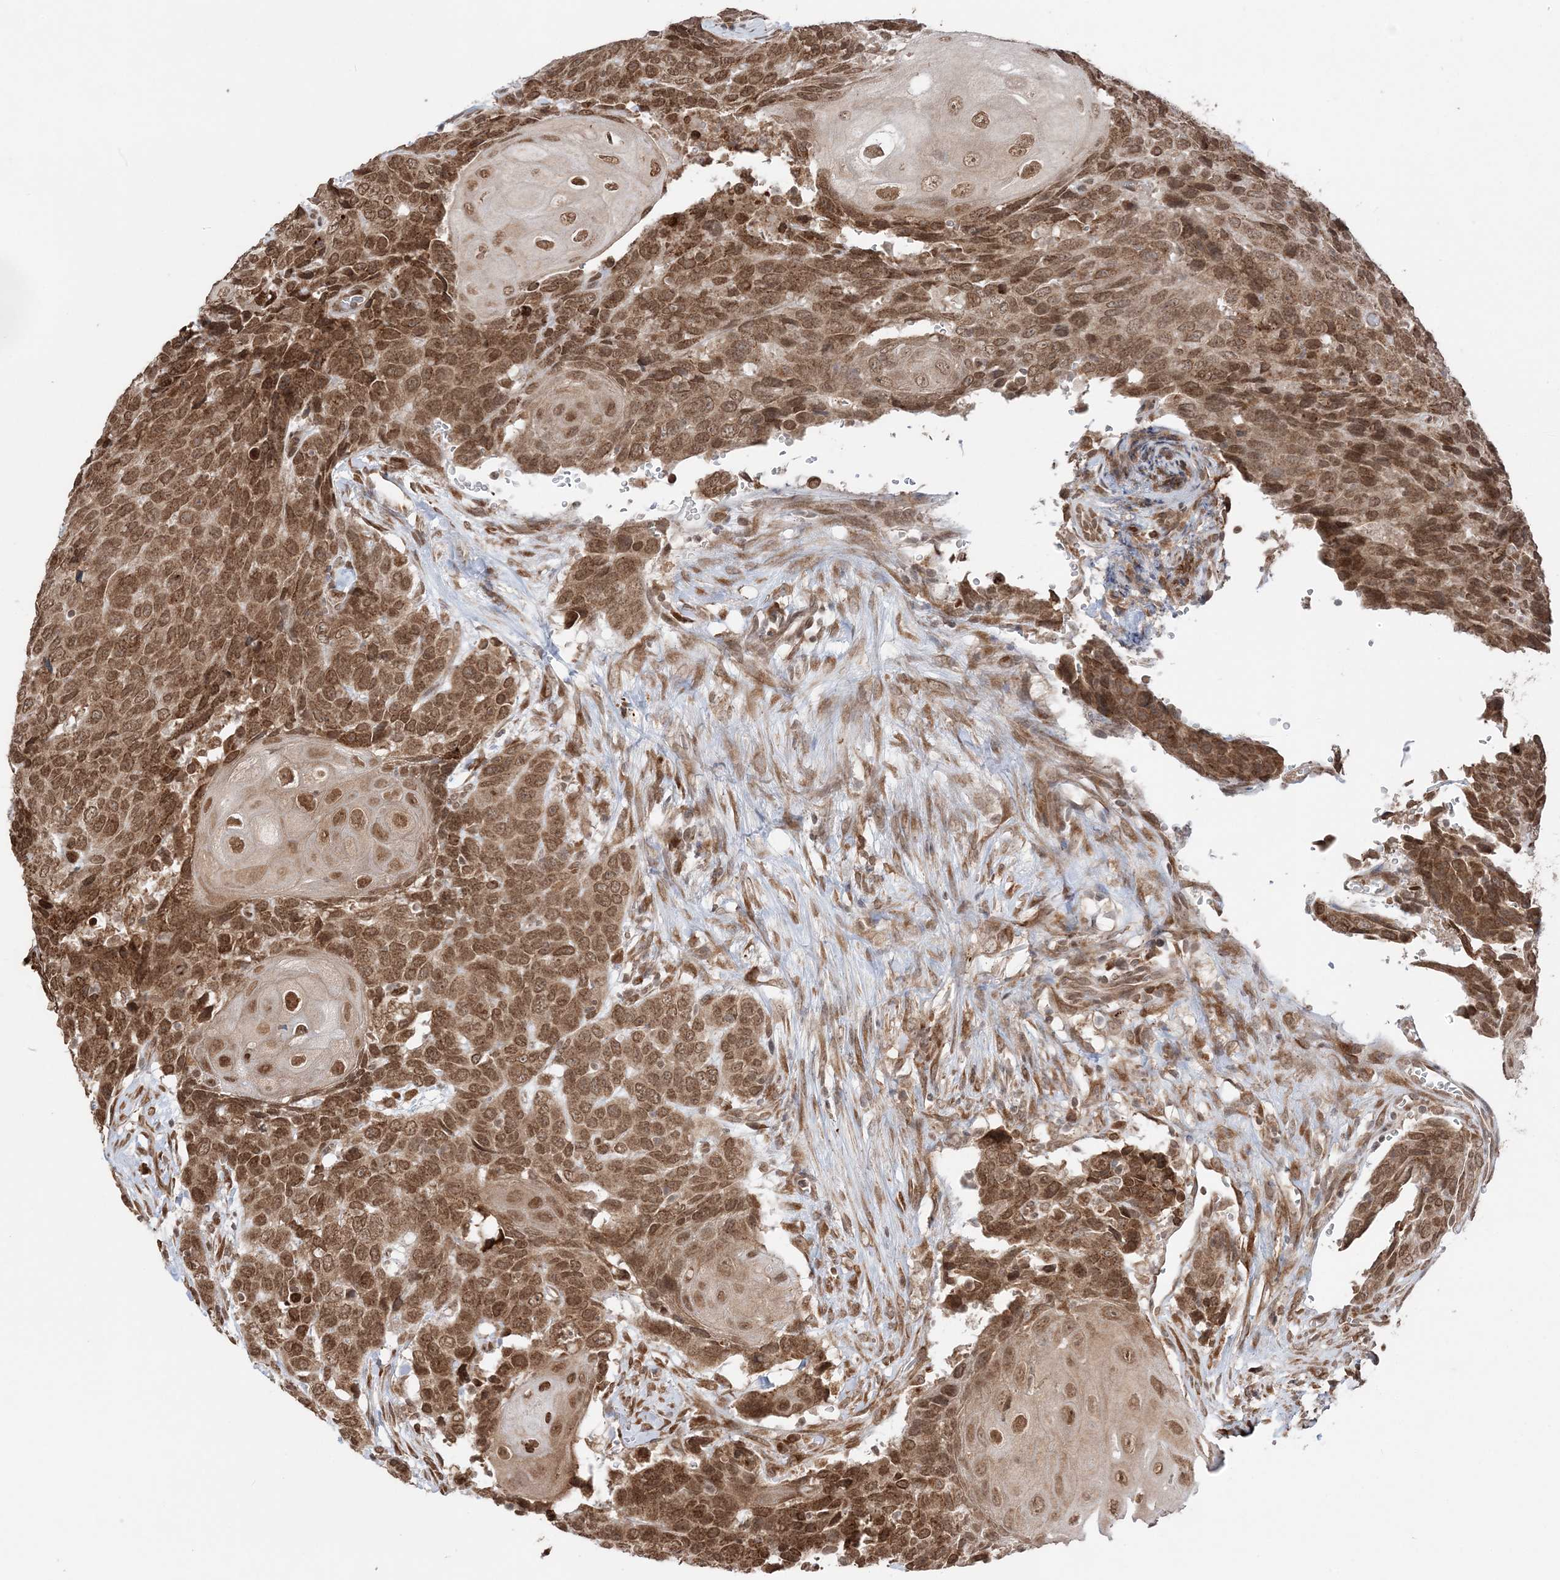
{"staining": {"intensity": "moderate", "quantity": ">75%", "location": "cytoplasmic/membranous,nuclear"}, "tissue": "head and neck cancer", "cell_type": "Tumor cells", "image_type": "cancer", "snomed": [{"axis": "morphology", "description": "Squamous cell carcinoma, NOS"}, {"axis": "topography", "description": "Head-Neck"}], "caption": "Protein analysis of head and neck cancer tissue exhibits moderate cytoplasmic/membranous and nuclear staining in about >75% of tumor cells.", "gene": "TMED10", "patient": {"sex": "male", "age": 66}}